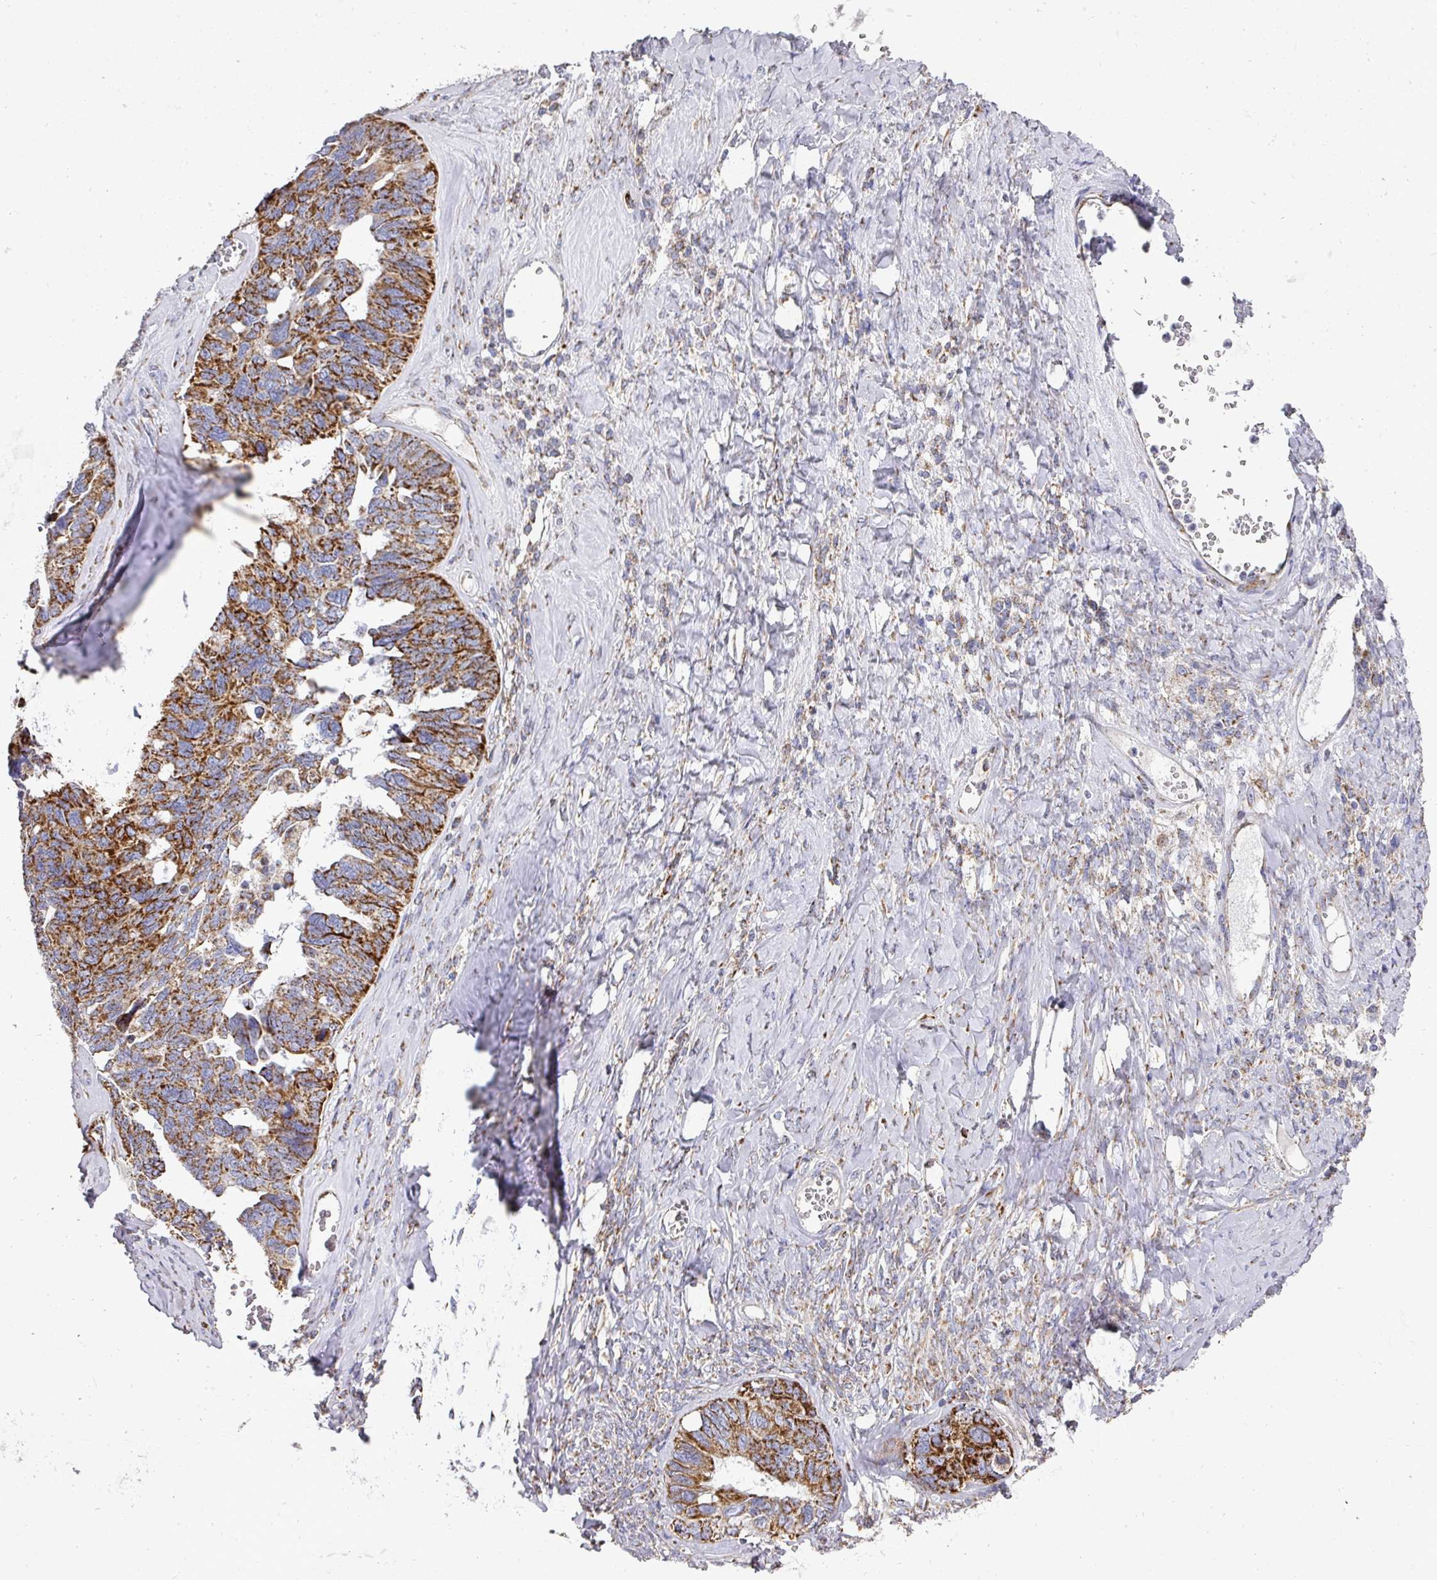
{"staining": {"intensity": "strong", "quantity": ">75%", "location": "cytoplasmic/membranous"}, "tissue": "ovarian cancer", "cell_type": "Tumor cells", "image_type": "cancer", "snomed": [{"axis": "morphology", "description": "Cystadenocarcinoma, serous, NOS"}, {"axis": "topography", "description": "Ovary"}], "caption": "Serous cystadenocarcinoma (ovarian) tissue demonstrates strong cytoplasmic/membranous expression in approximately >75% of tumor cells, visualized by immunohistochemistry.", "gene": "UQCRFS1", "patient": {"sex": "female", "age": 79}}